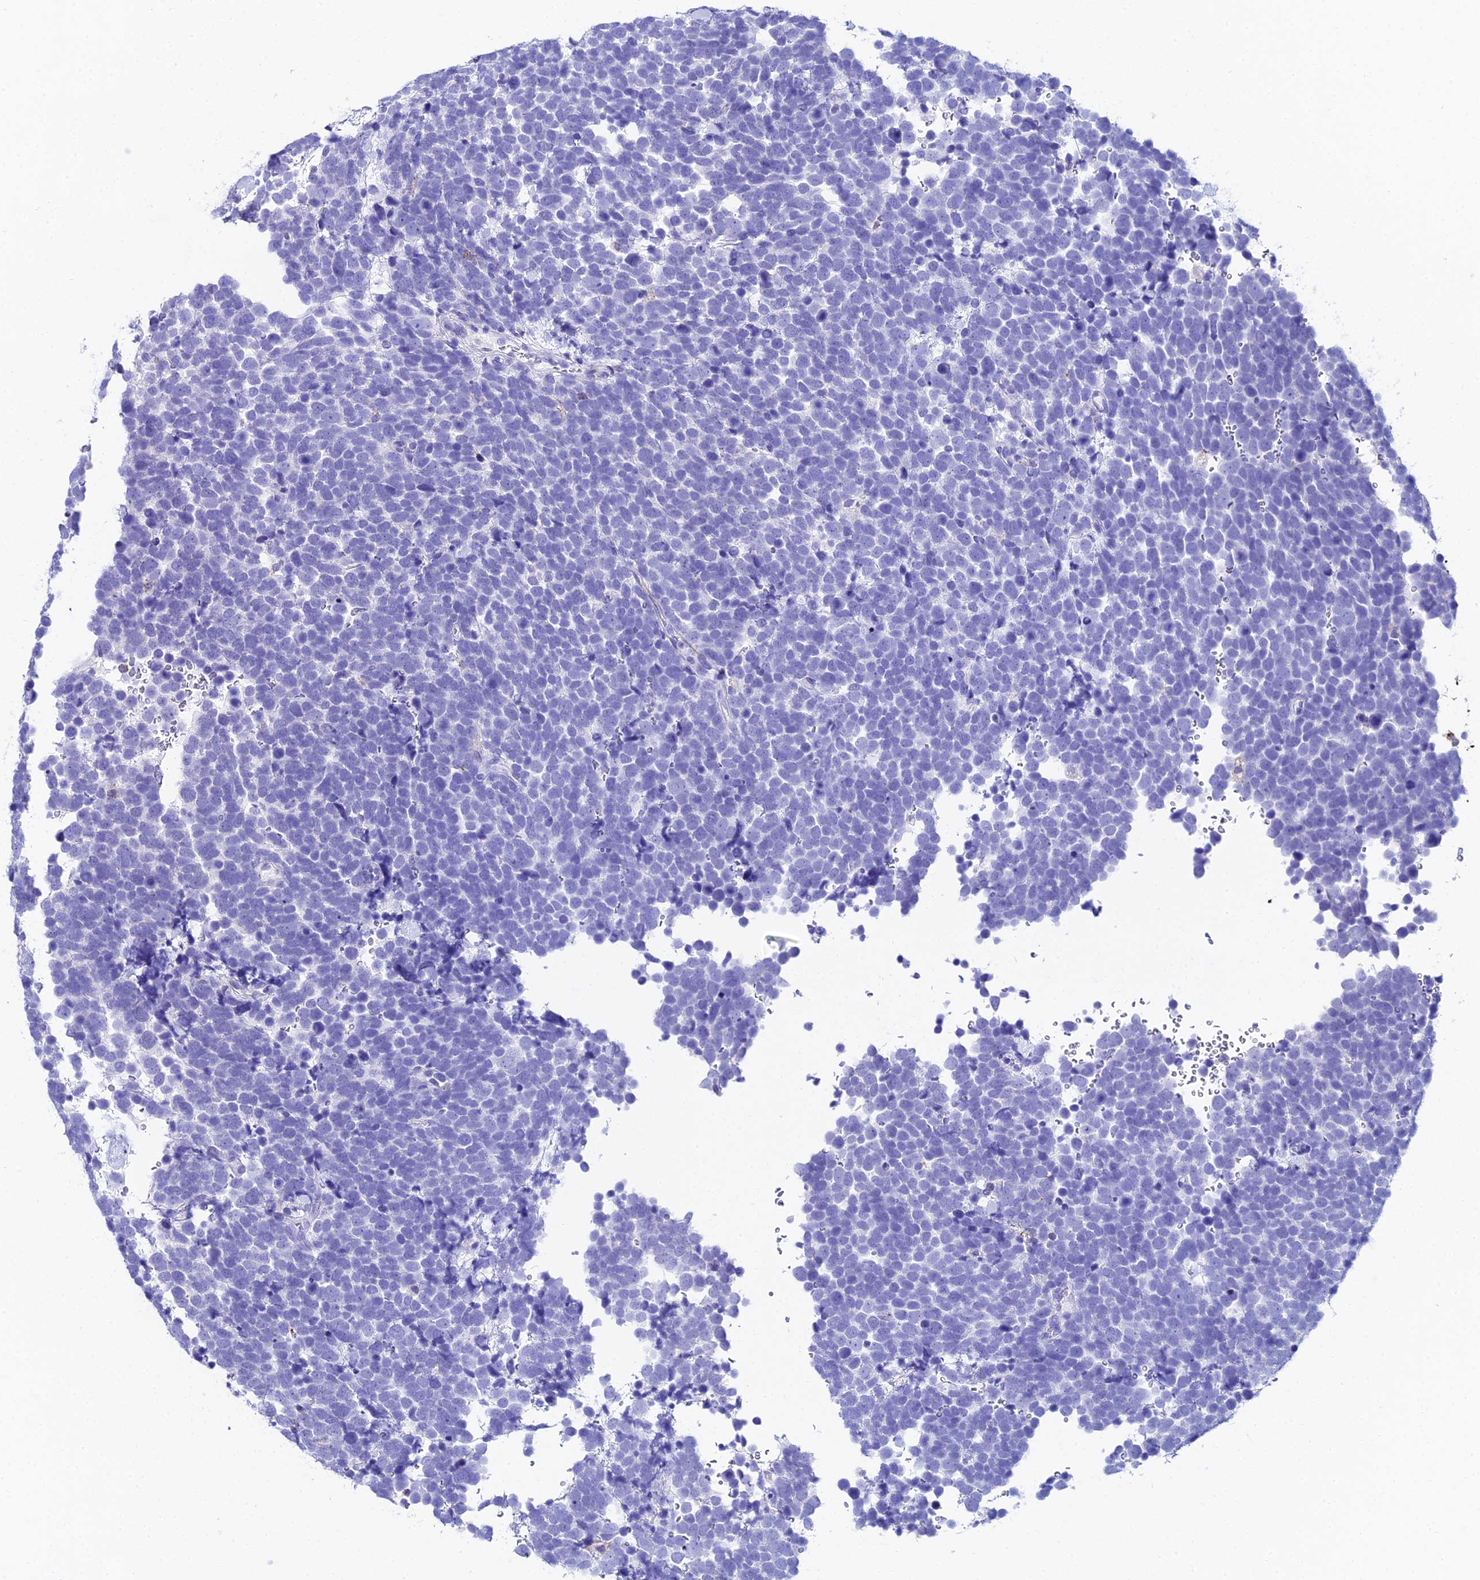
{"staining": {"intensity": "negative", "quantity": "none", "location": "none"}, "tissue": "urothelial cancer", "cell_type": "Tumor cells", "image_type": "cancer", "snomed": [{"axis": "morphology", "description": "Urothelial carcinoma, High grade"}, {"axis": "topography", "description": "Urinary bladder"}], "caption": "High-grade urothelial carcinoma stained for a protein using IHC exhibits no expression tumor cells.", "gene": "DDX19A", "patient": {"sex": "female", "age": 82}}